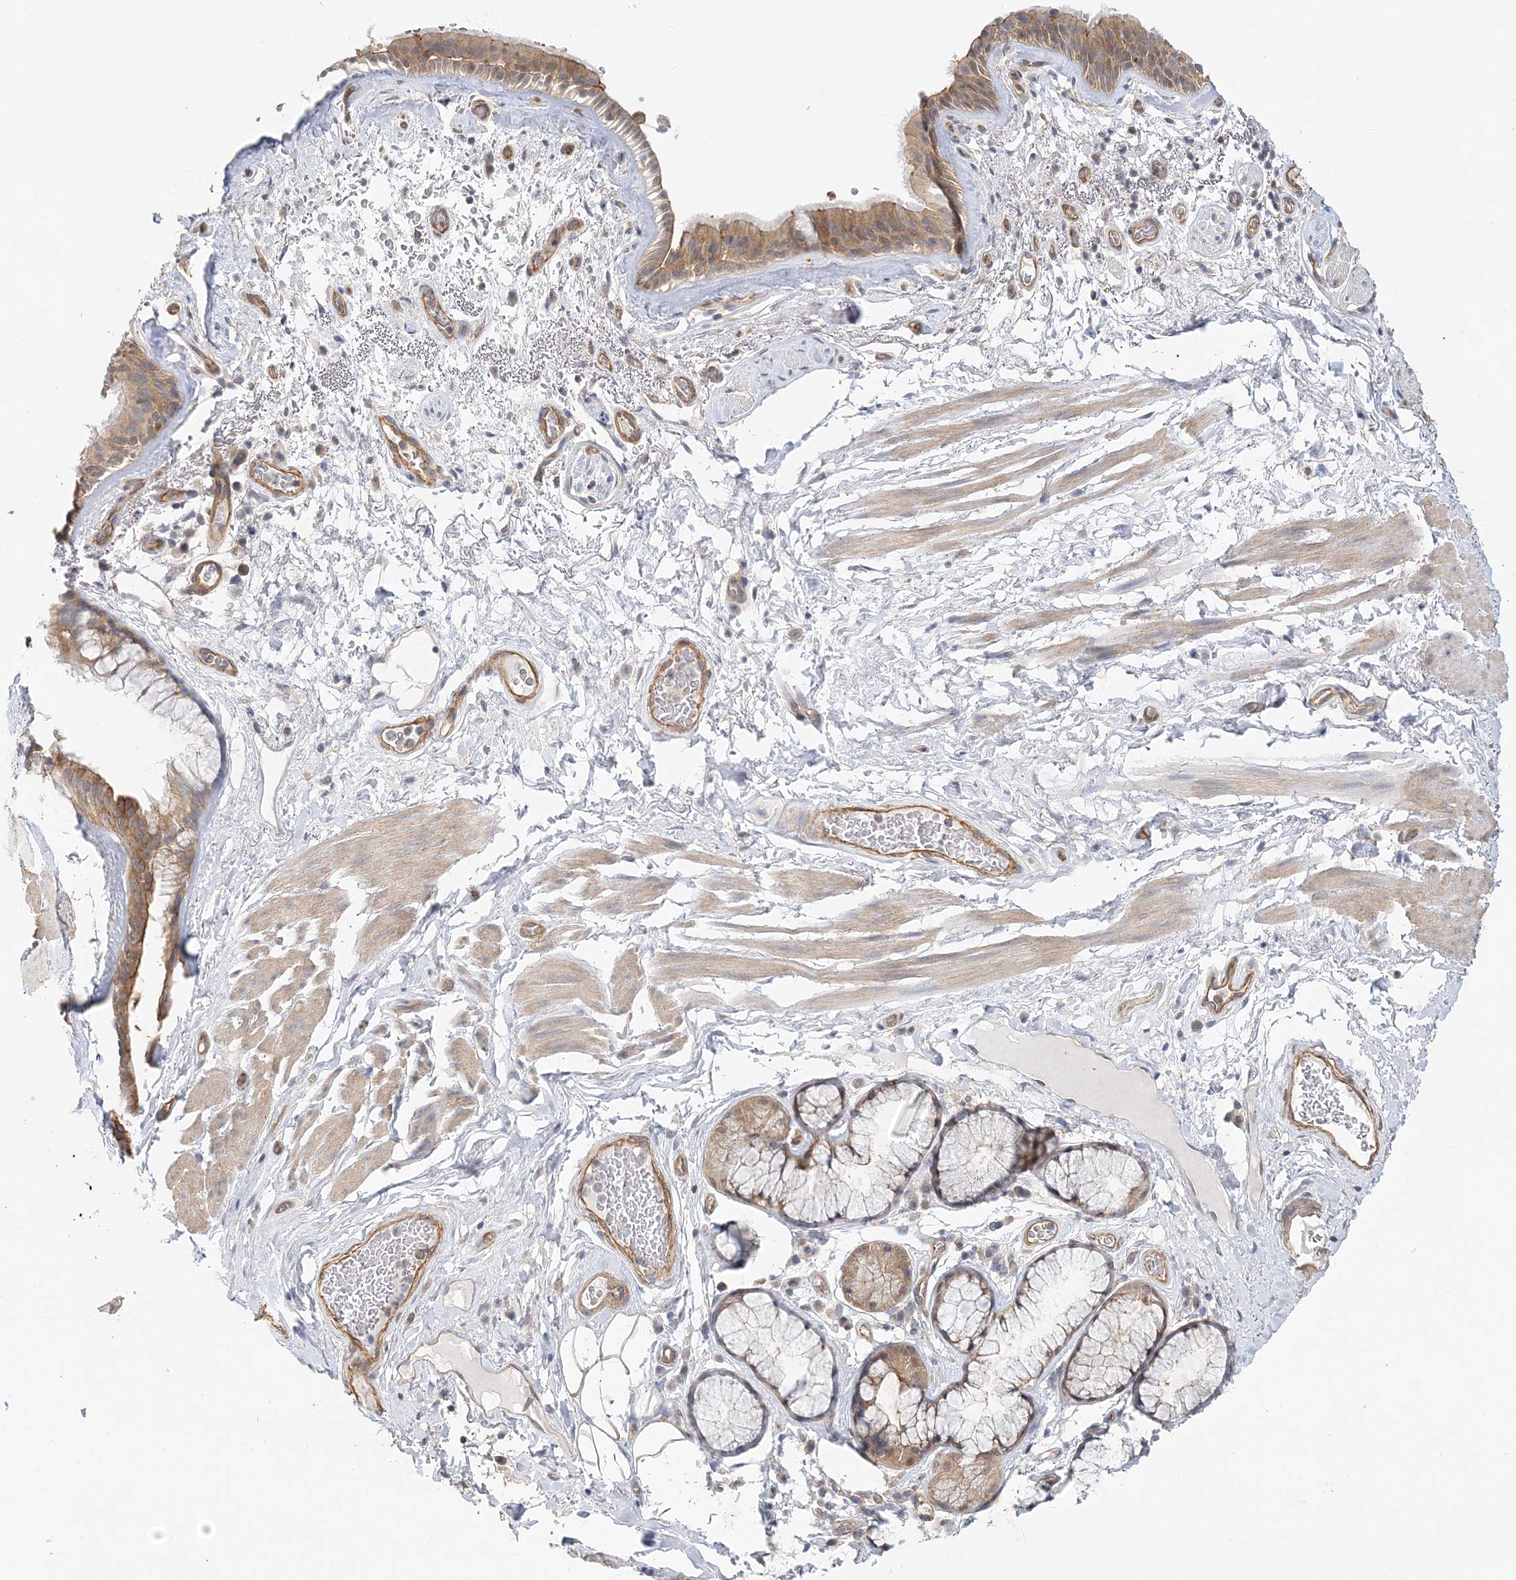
{"staining": {"intensity": "weak", "quantity": ">75%", "location": "cytoplasmic/membranous"}, "tissue": "bronchus", "cell_type": "Respiratory epithelial cells", "image_type": "normal", "snomed": [{"axis": "morphology", "description": "Normal tissue, NOS"}, {"axis": "topography", "description": "Cartilage tissue"}], "caption": "The immunohistochemical stain shows weak cytoplasmic/membranous expression in respiratory epithelial cells of normal bronchus. Immunohistochemistry stains the protein of interest in brown and the nuclei are stained blue.", "gene": "MAT2B", "patient": {"sex": "female", "age": 63}}